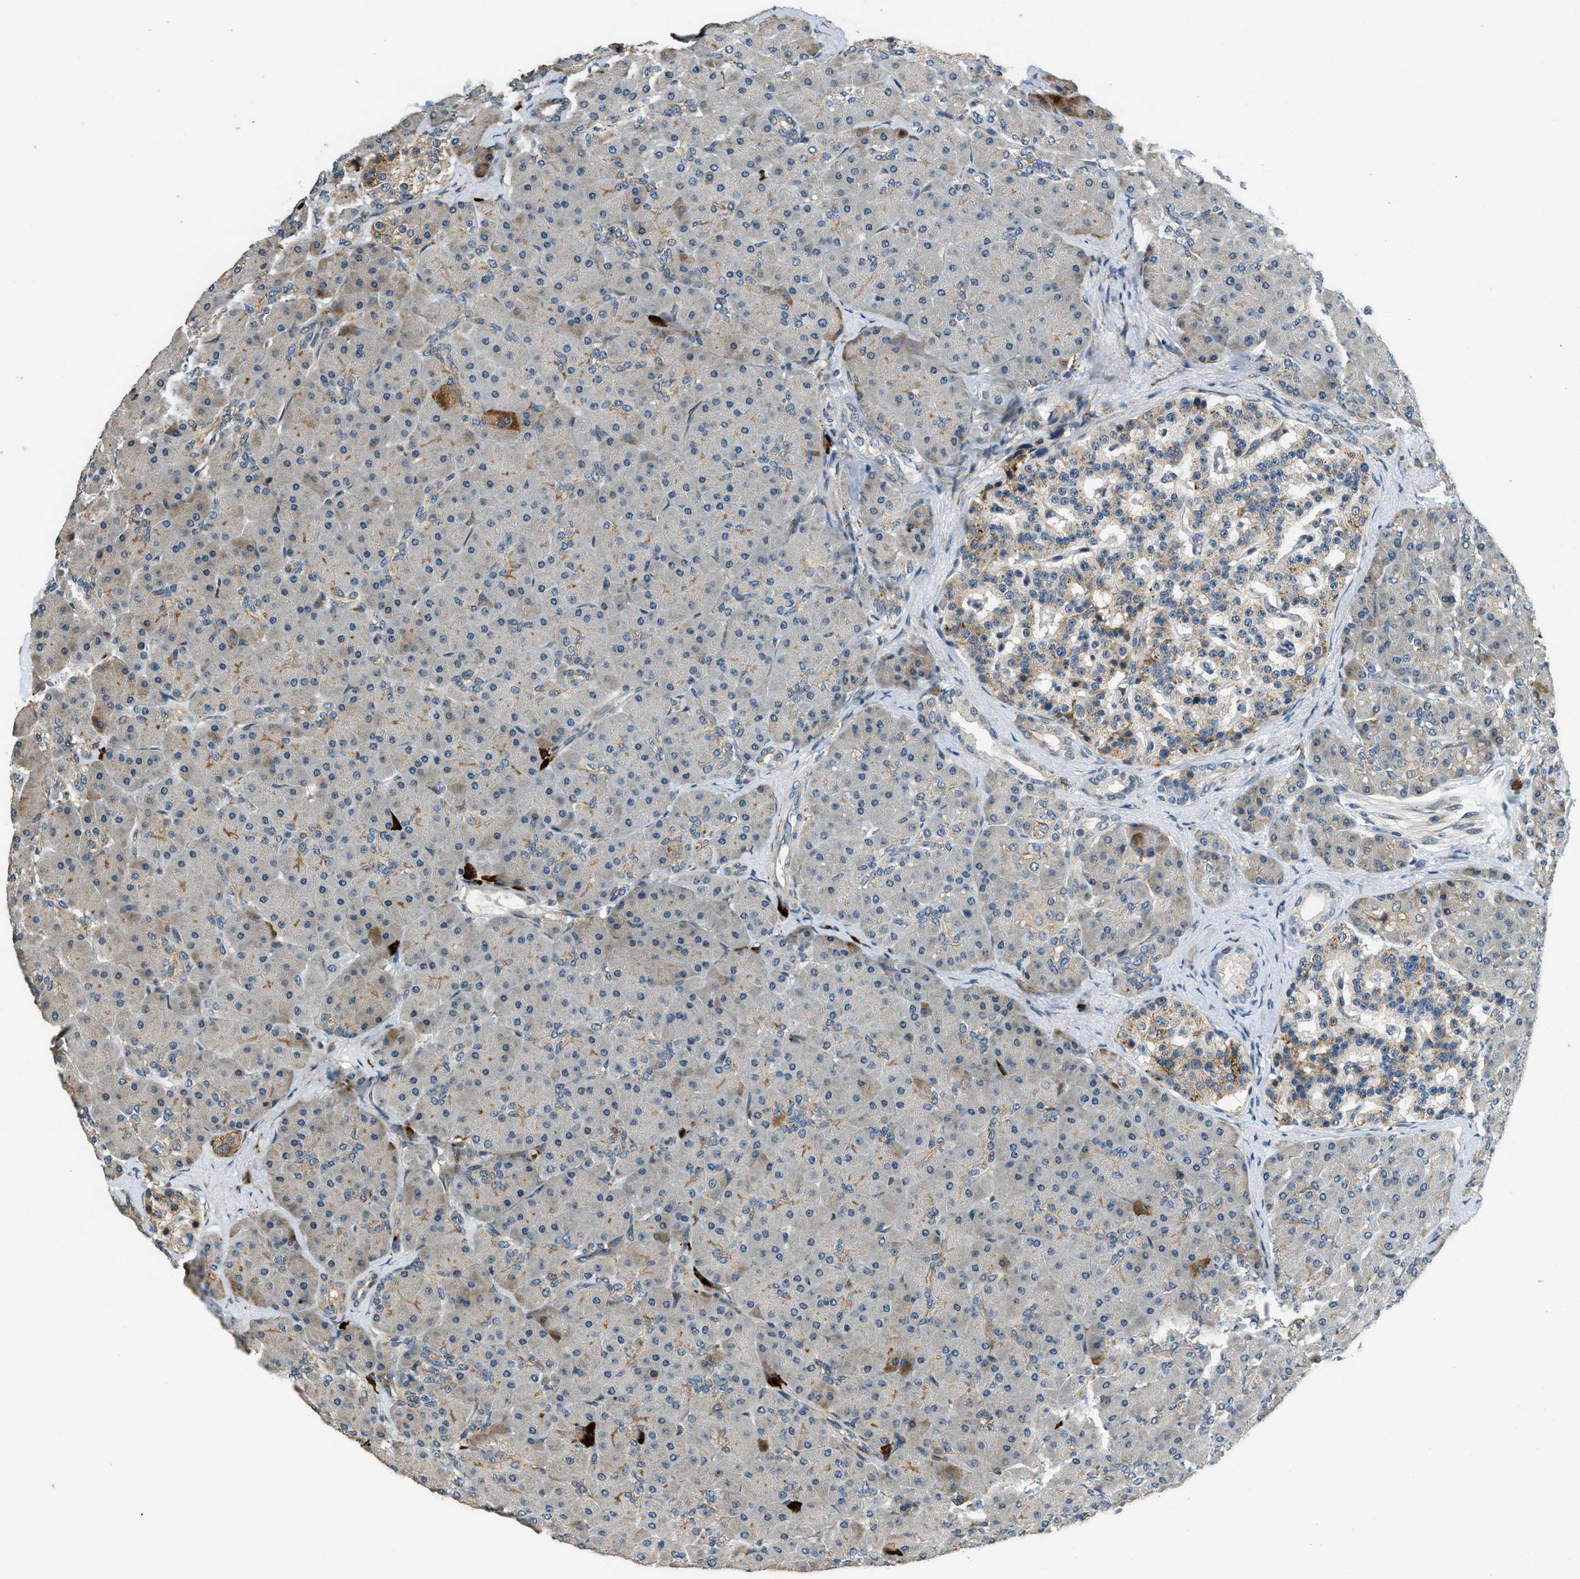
{"staining": {"intensity": "moderate", "quantity": "<25%", "location": "cytoplasmic/membranous"}, "tissue": "pancreas", "cell_type": "Exocrine glandular cells", "image_type": "normal", "snomed": [{"axis": "morphology", "description": "Normal tissue, NOS"}, {"axis": "topography", "description": "Pancreas"}], "caption": "Exocrine glandular cells display moderate cytoplasmic/membranous expression in about <25% of cells in normal pancreas.", "gene": "HERC2", "patient": {"sex": "male", "age": 66}}